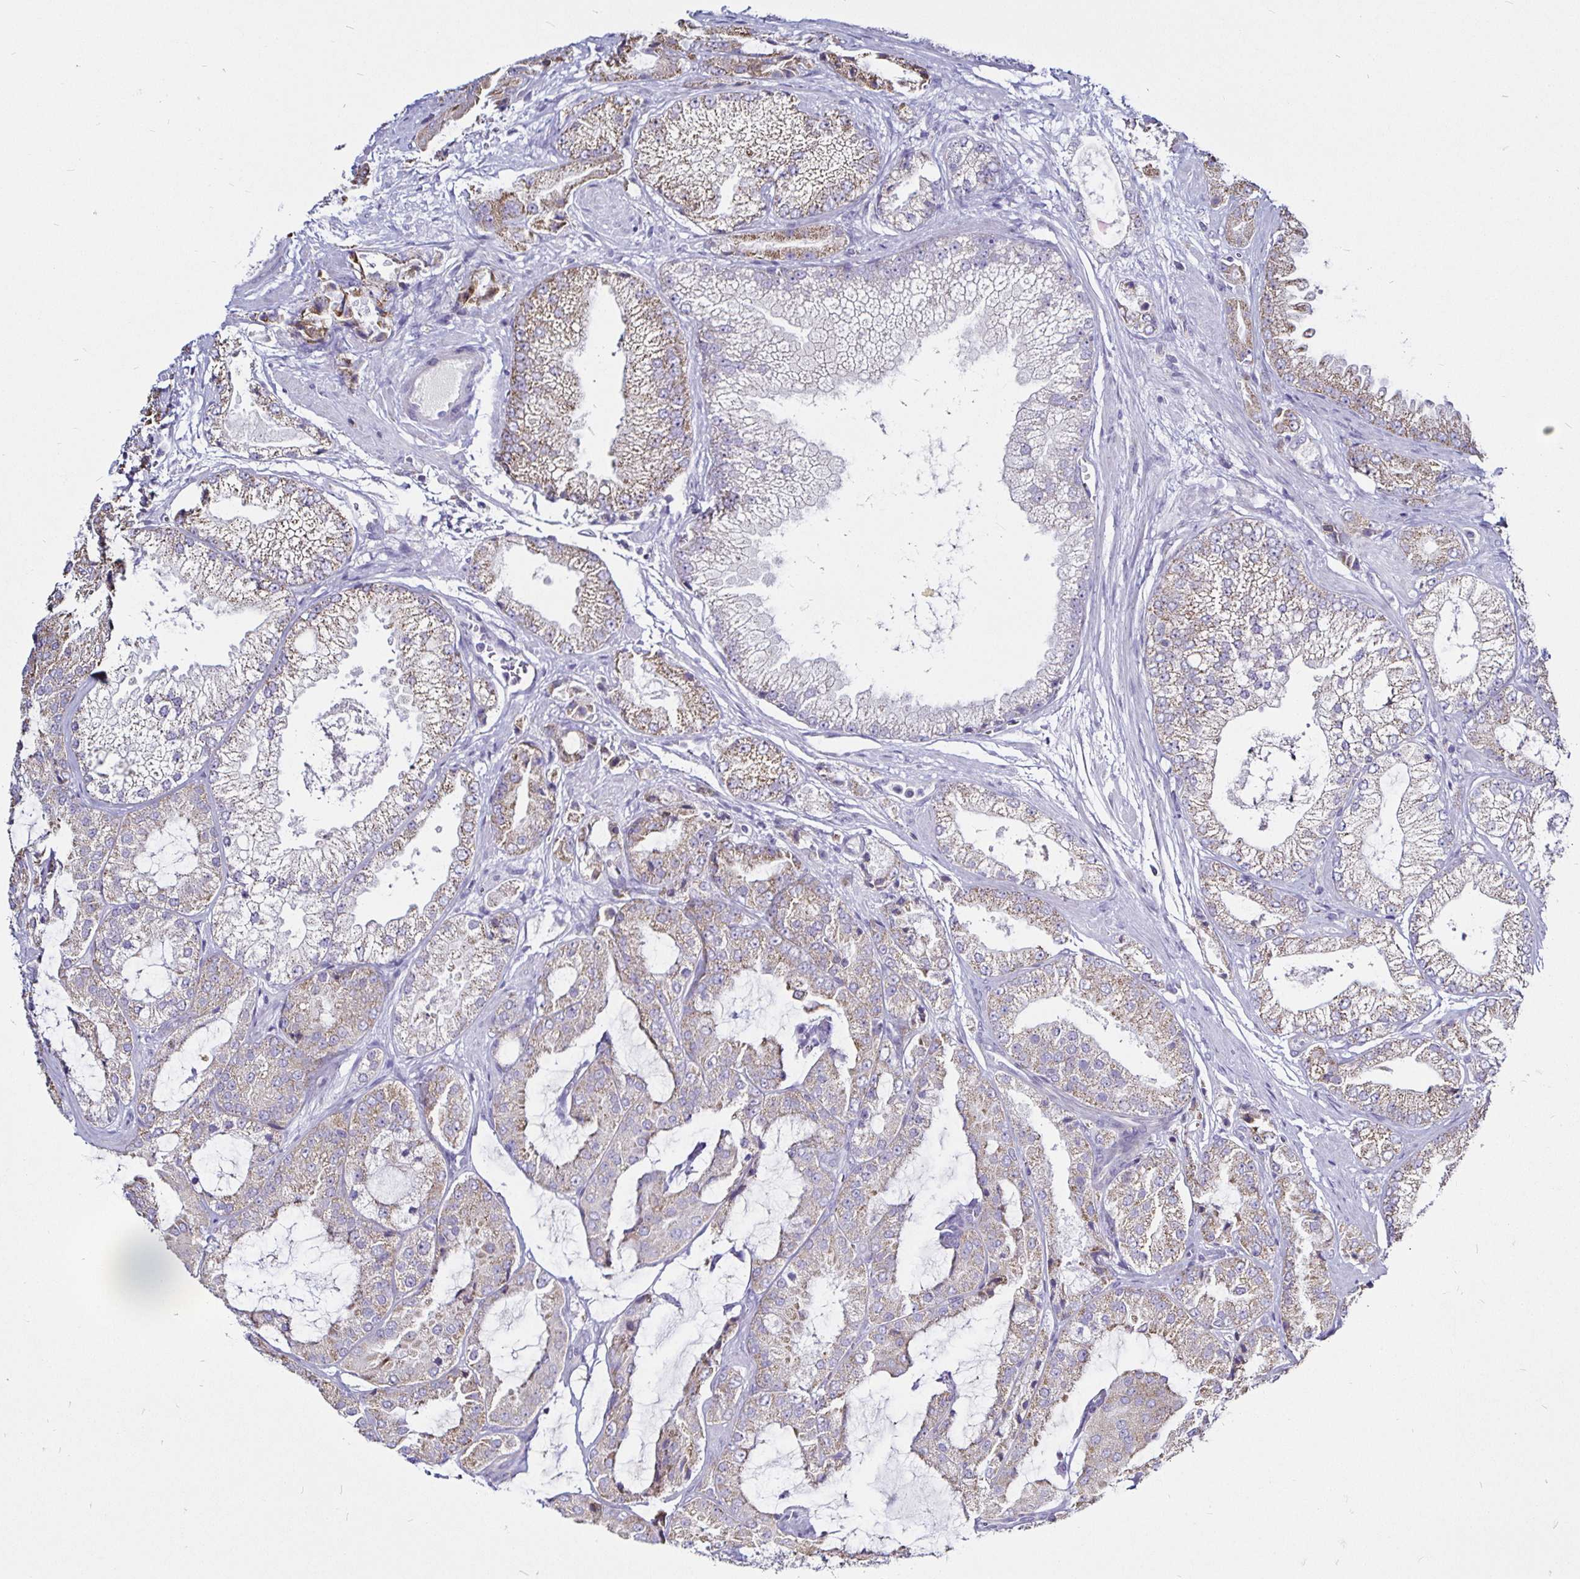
{"staining": {"intensity": "weak", "quantity": "25%-75%", "location": "cytoplasmic/membranous"}, "tissue": "prostate cancer", "cell_type": "Tumor cells", "image_type": "cancer", "snomed": [{"axis": "morphology", "description": "Adenocarcinoma, High grade"}, {"axis": "topography", "description": "Prostate"}], "caption": "An immunohistochemistry histopathology image of tumor tissue is shown. Protein staining in brown highlights weak cytoplasmic/membranous positivity in prostate cancer (high-grade adenocarcinoma) within tumor cells.", "gene": "PGAM2", "patient": {"sex": "male", "age": 68}}